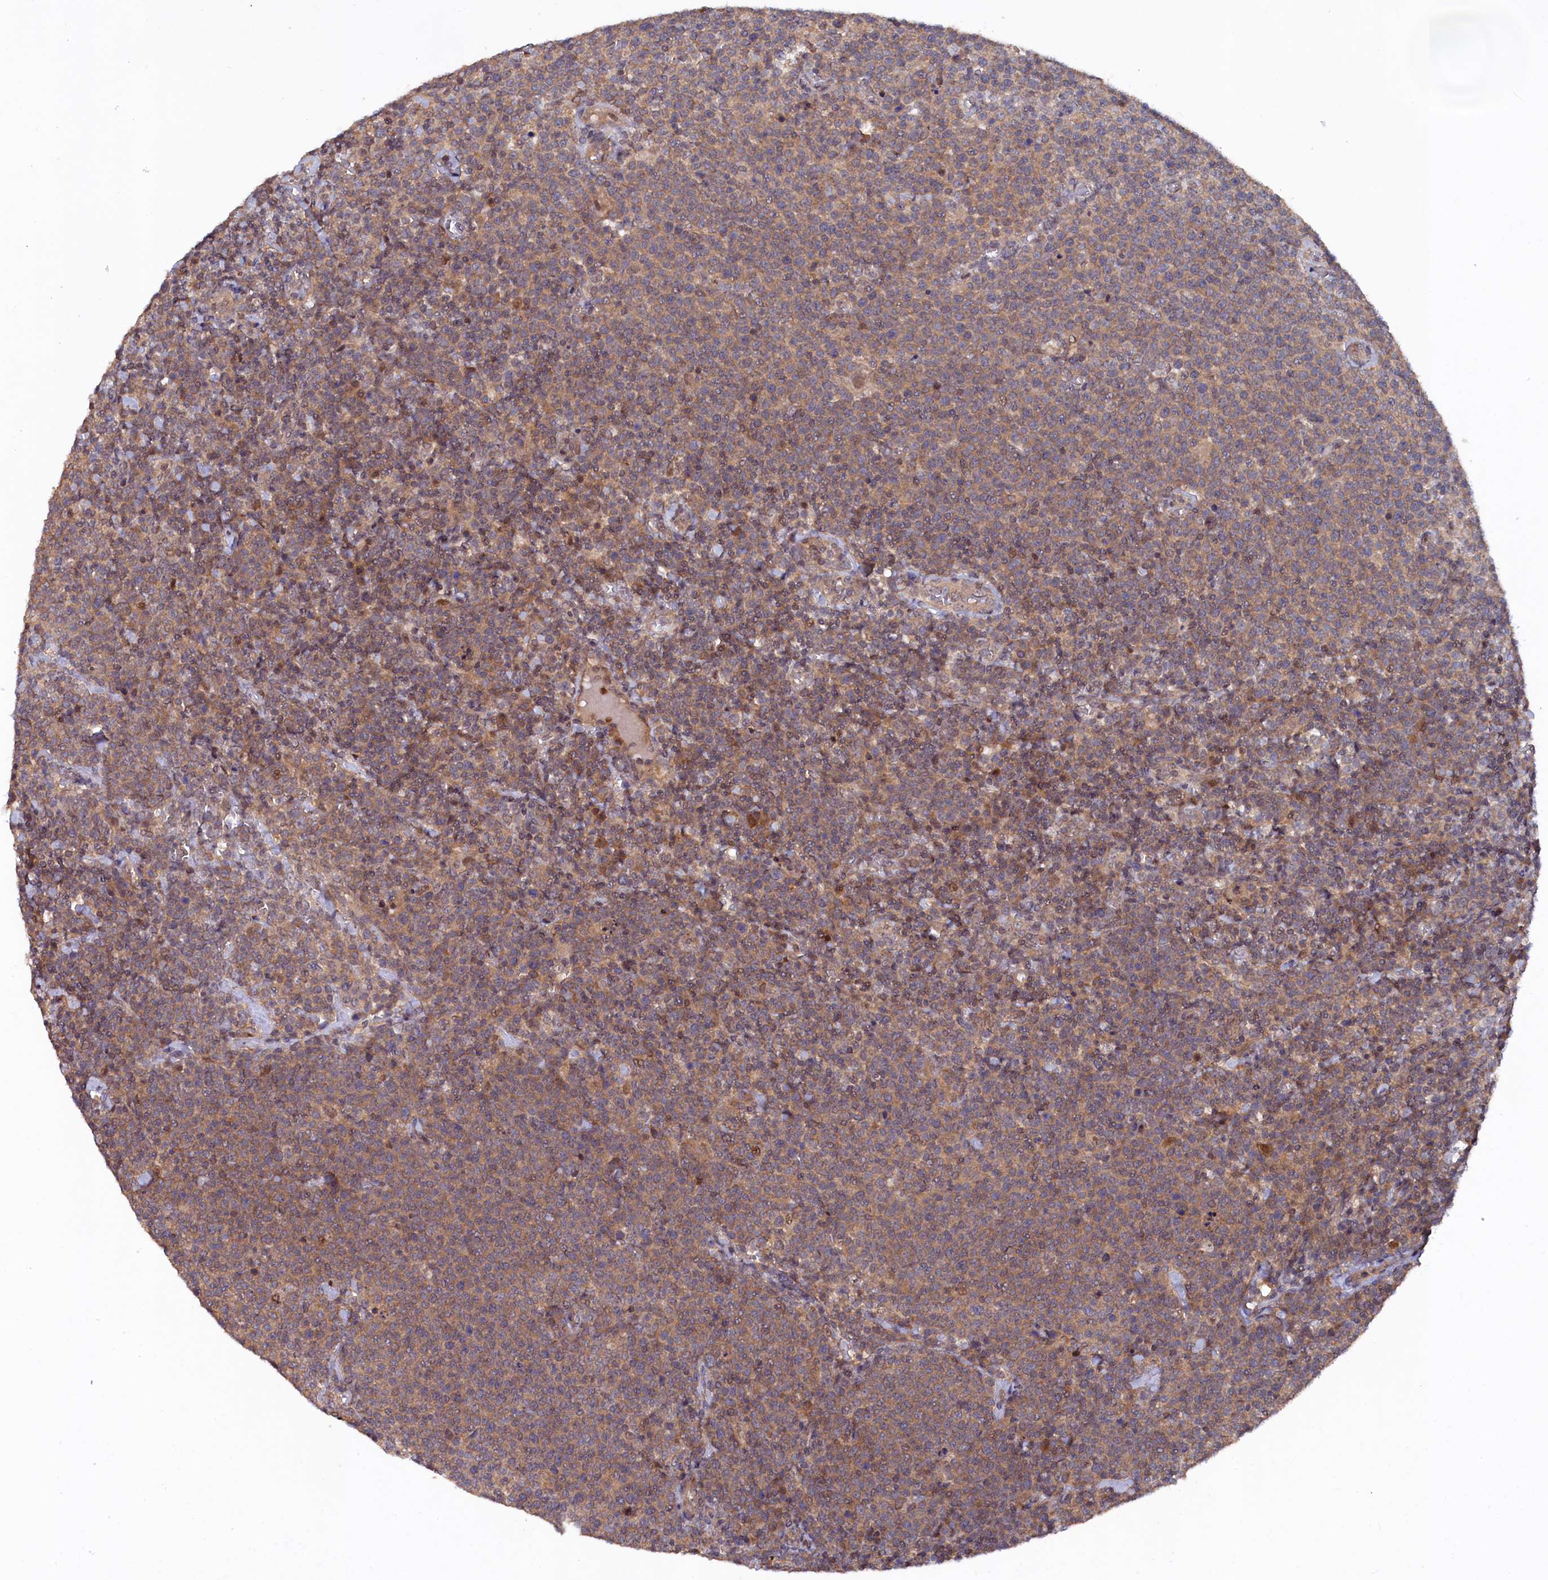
{"staining": {"intensity": "moderate", "quantity": ">75%", "location": "cytoplasmic/membranous"}, "tissue": "lymphoma", "cell_type": "Tumor cells", "image_type": "cancer", "snomed": [{"axis": "morphology", "description": "Malignant lymphoma, non-Hodgkin's type, High grade"}, {"axis": "topography", "description": "Lymph node"}], "caption": "This is a photomicrograph of immunohistochemistry staining of high-grade malignant lymphoma, non-Hodgkin's type, which shows moderate positivity in the cytoplasmic/membranous of tumor cells.", "gene": "TMC5", "patient": {"sex": "male", "age": 61}}